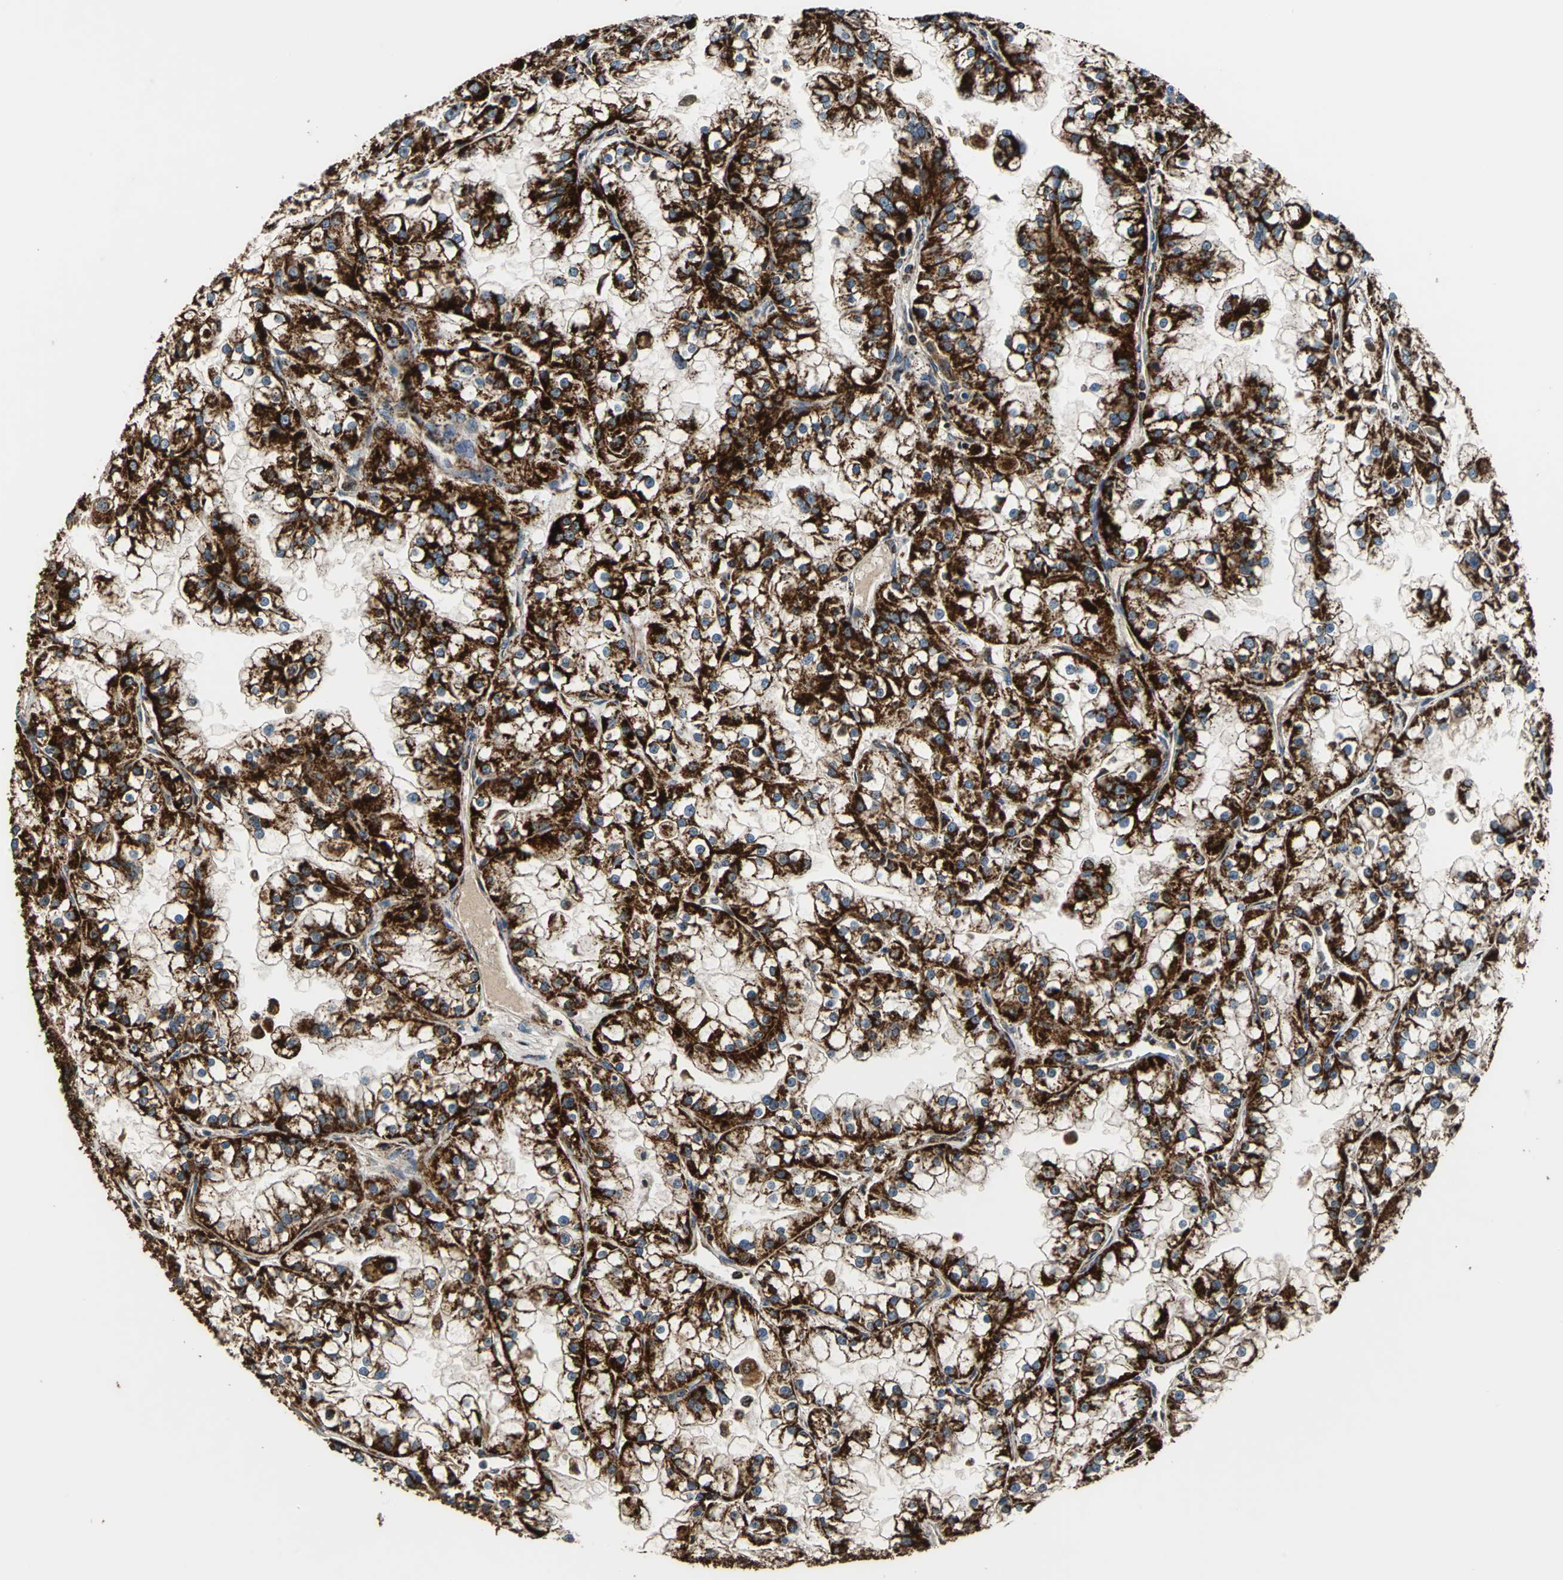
{"staining": {"intensity": "strong", "quantity": ">75%", "location": "cytoplasmic/membranous"}, "tissue": "renal cancer", "cell_type": "Tumor cells", "image_type": "cancer", "snomed": [{"axis": "morphology", "description": "Adenocarcinoma, NOS"}, {"axis": "topography", "description": "Kidney"}], "caption": "Immunohistochemistry (IHC) (DAB (3,3'-diaminobenzidine)) staining of renal cancer (adenocarcinoma) exhibits strong cytoplasmic/membranous protein staining in approximately >75% of tumor cells.", "gene": "ECH1", "patient": {"sex": "female", "age": 52}}